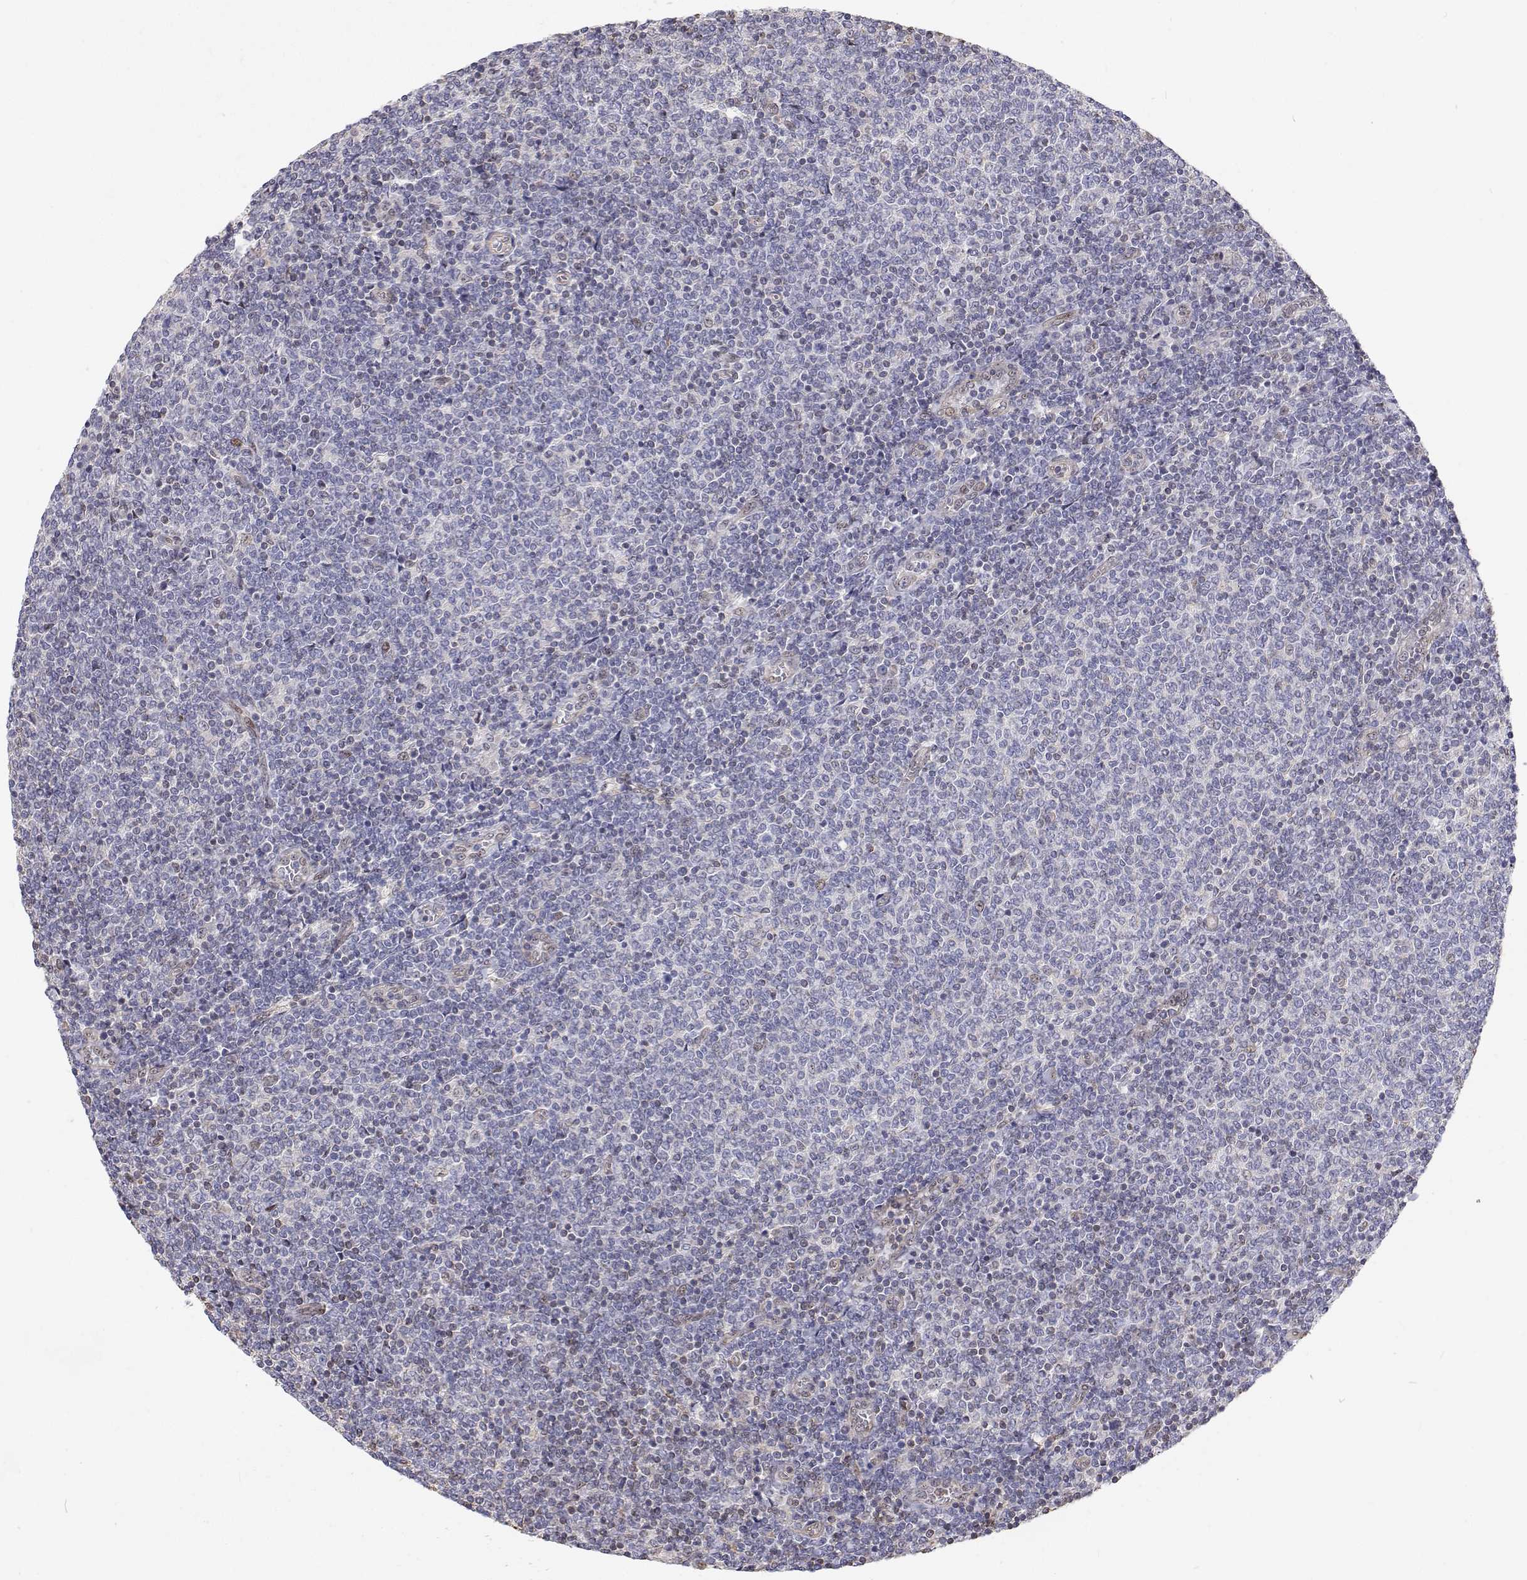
{"staining": {"intensity": "negative", "quantity": "none", "location": "none"}, "tissue": "lymphoma", "cell_type": "Tumor cells", "image_type": "cancer", "snomed": [{"axis": "morphology", "description": "Malignant lymphoma, non-Hodgkin's type, Low grade"}, {"axis": "topography", "description": "Lymph node"}], "caption": "IHC of malignant lymphoma, non-Hodgkin's type (low-grade) shows no positivity in tumor cells.", "gene": "GSDMA", "patient": {"sex": "male", "age": 52}}